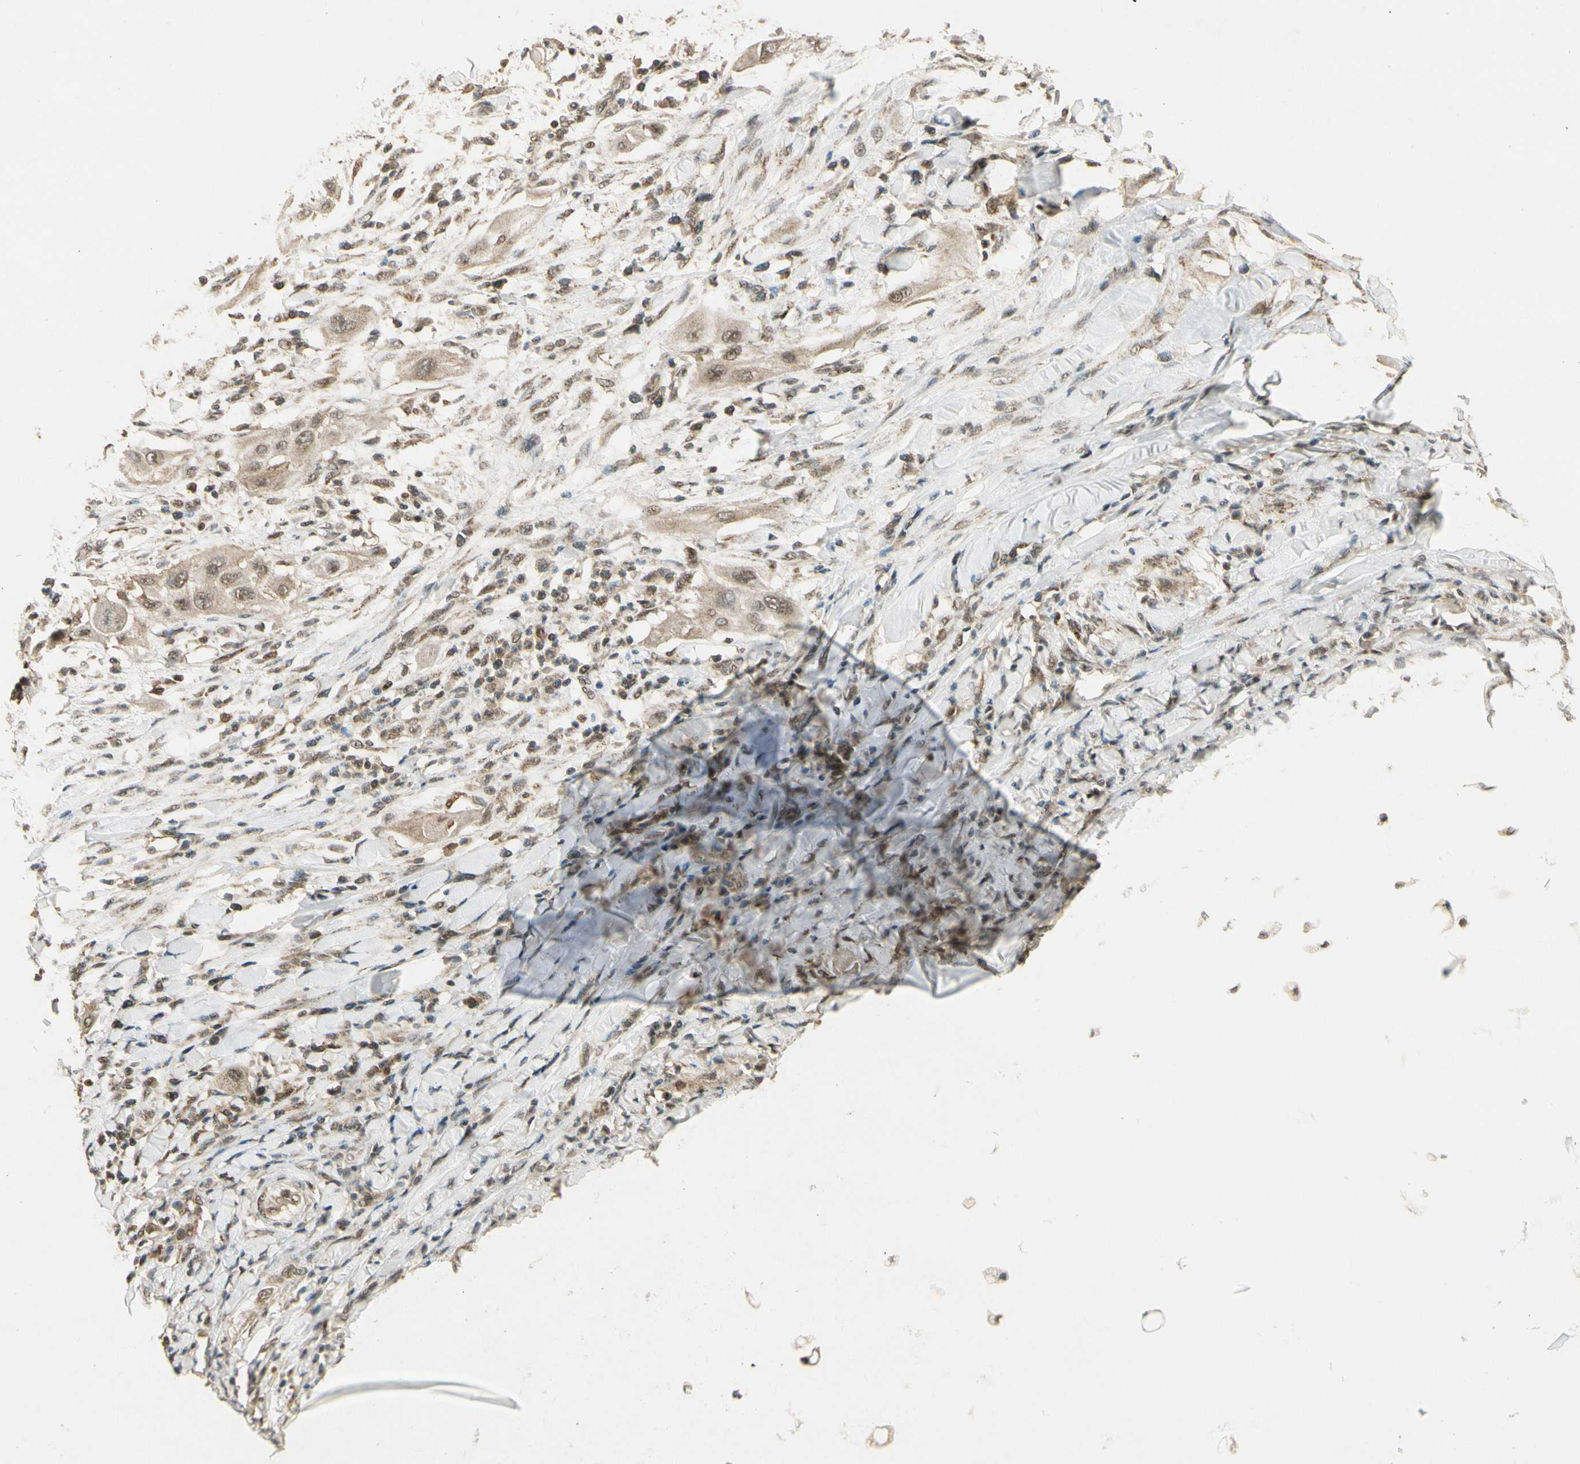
{"staining": {"intensity": "weak", "quantity": ">75%", "location": "cytoplasmic/membranous,nuclear"}, "tissue": "lung cancer", "cell_type": "Tumor cells", "image_type": "cancer", "snomed": [{"axis": "morphology", "description": "Squamous cell carcinoma, NOS"}, {"axis": "topography", "description": "Lung"}], "caption": "Tumor cells exhibit low levels of weak cytoplasmic/membranous and nuclear expression in approximately >75% of cells in human squamous cell carcinoma (lung).", "gene": "ZNF135", "patient": {"sex": "female", "age": 47}}